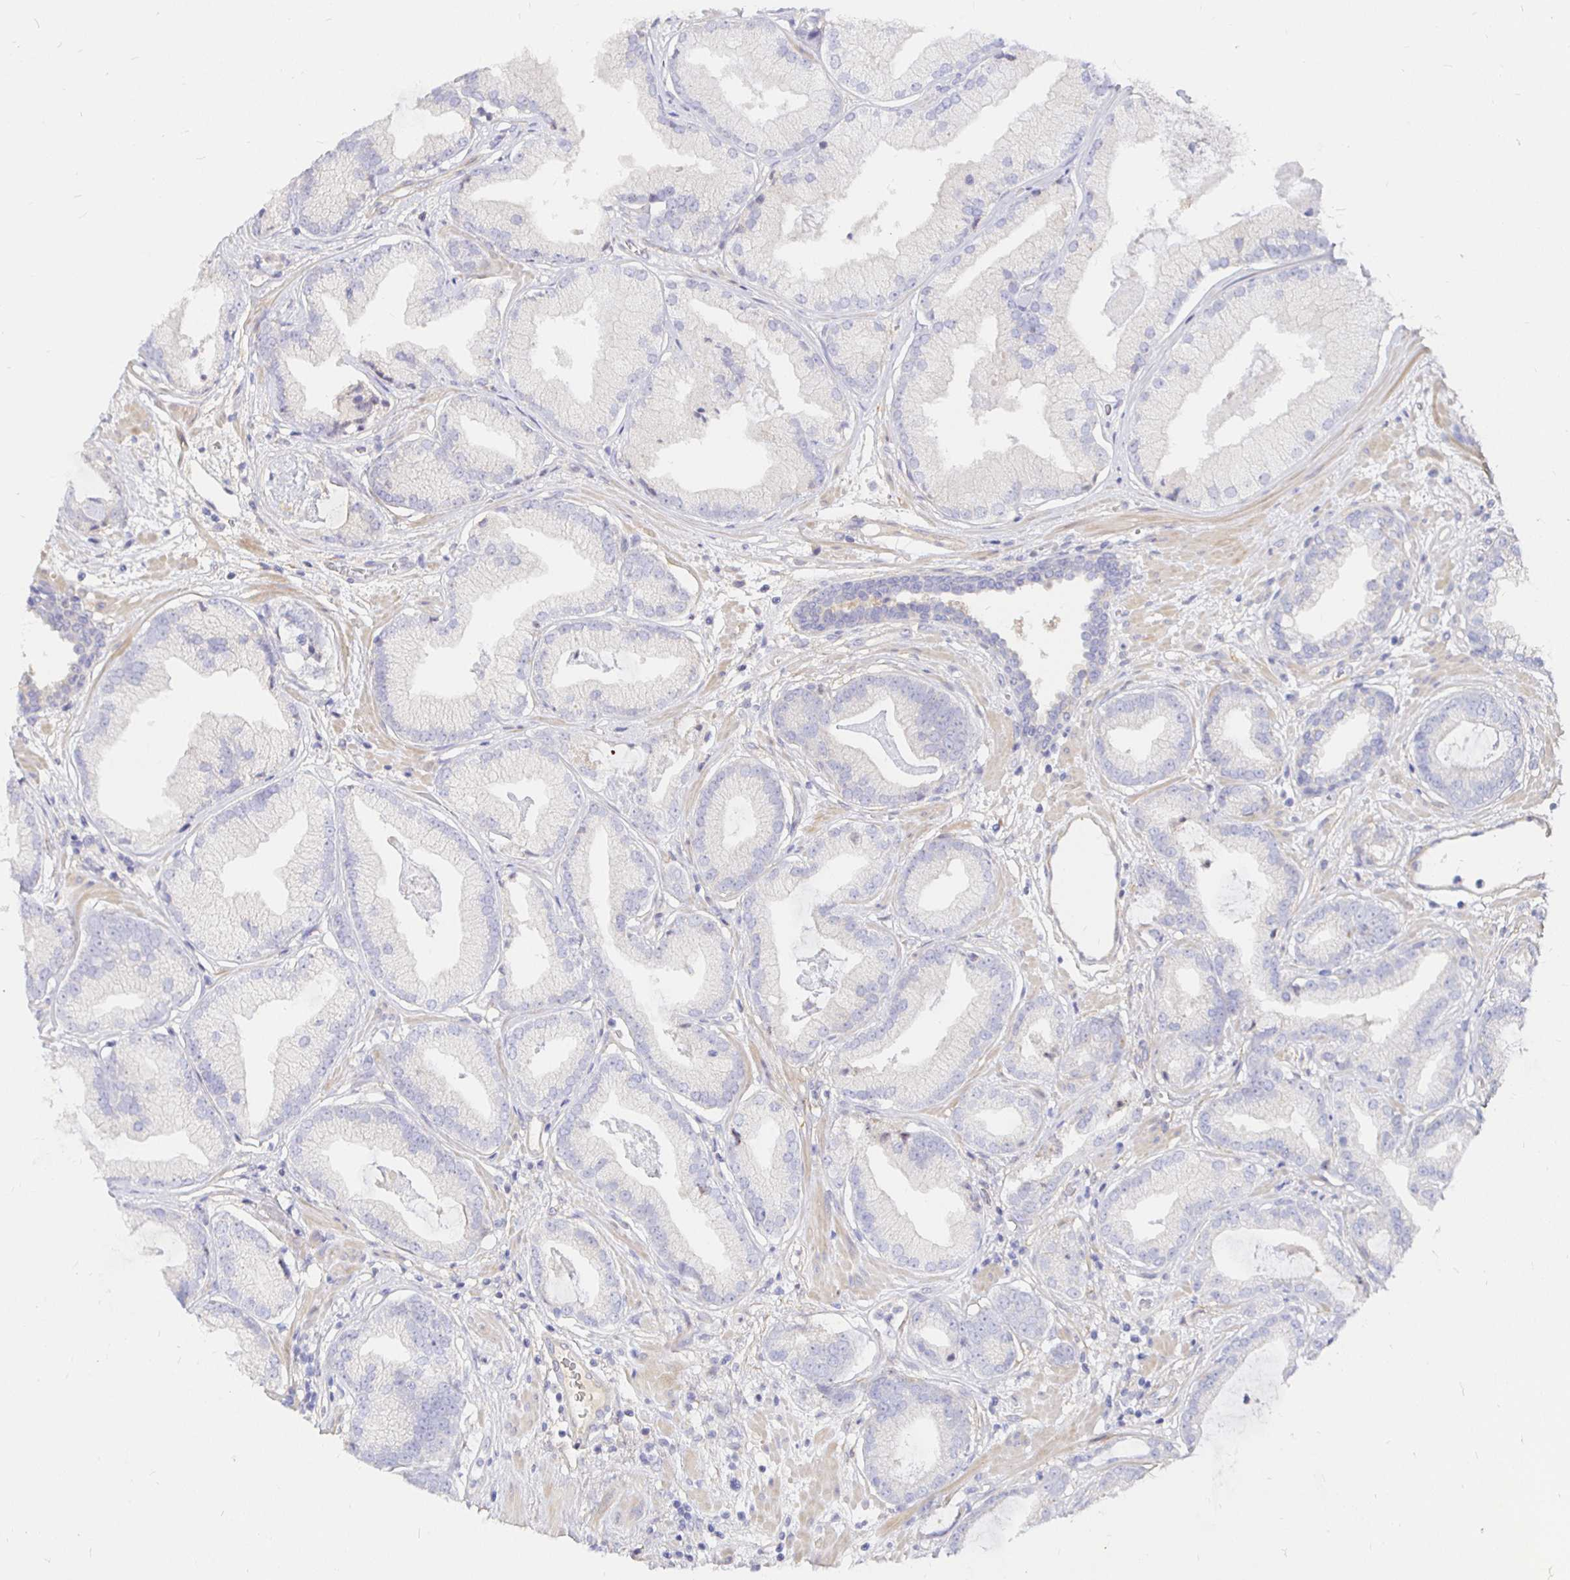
{"staining": {"intensity": "negative", "quantity": "none", "location": "none"}, "tissue": "prostate cancer", "cell_type": "Tumor cells", "image_type": "cancer", "snomed": [{"axis": "morphology", "description": "Adenocarcinoma, Low grade"}, {"axis": "topography", "description": "Prostate"}], "caption": "Immunohistochemistry (IHC) image of human prostate cancer stained for a protein (brown), which demonstrates no expression in tumor cells. (DAB (3,3'-diaminobenzidine) immunohistochemistry, high magnification).", "gene": "PALM2AKAP2", "patient": {"sex": "male", "age": 62}}